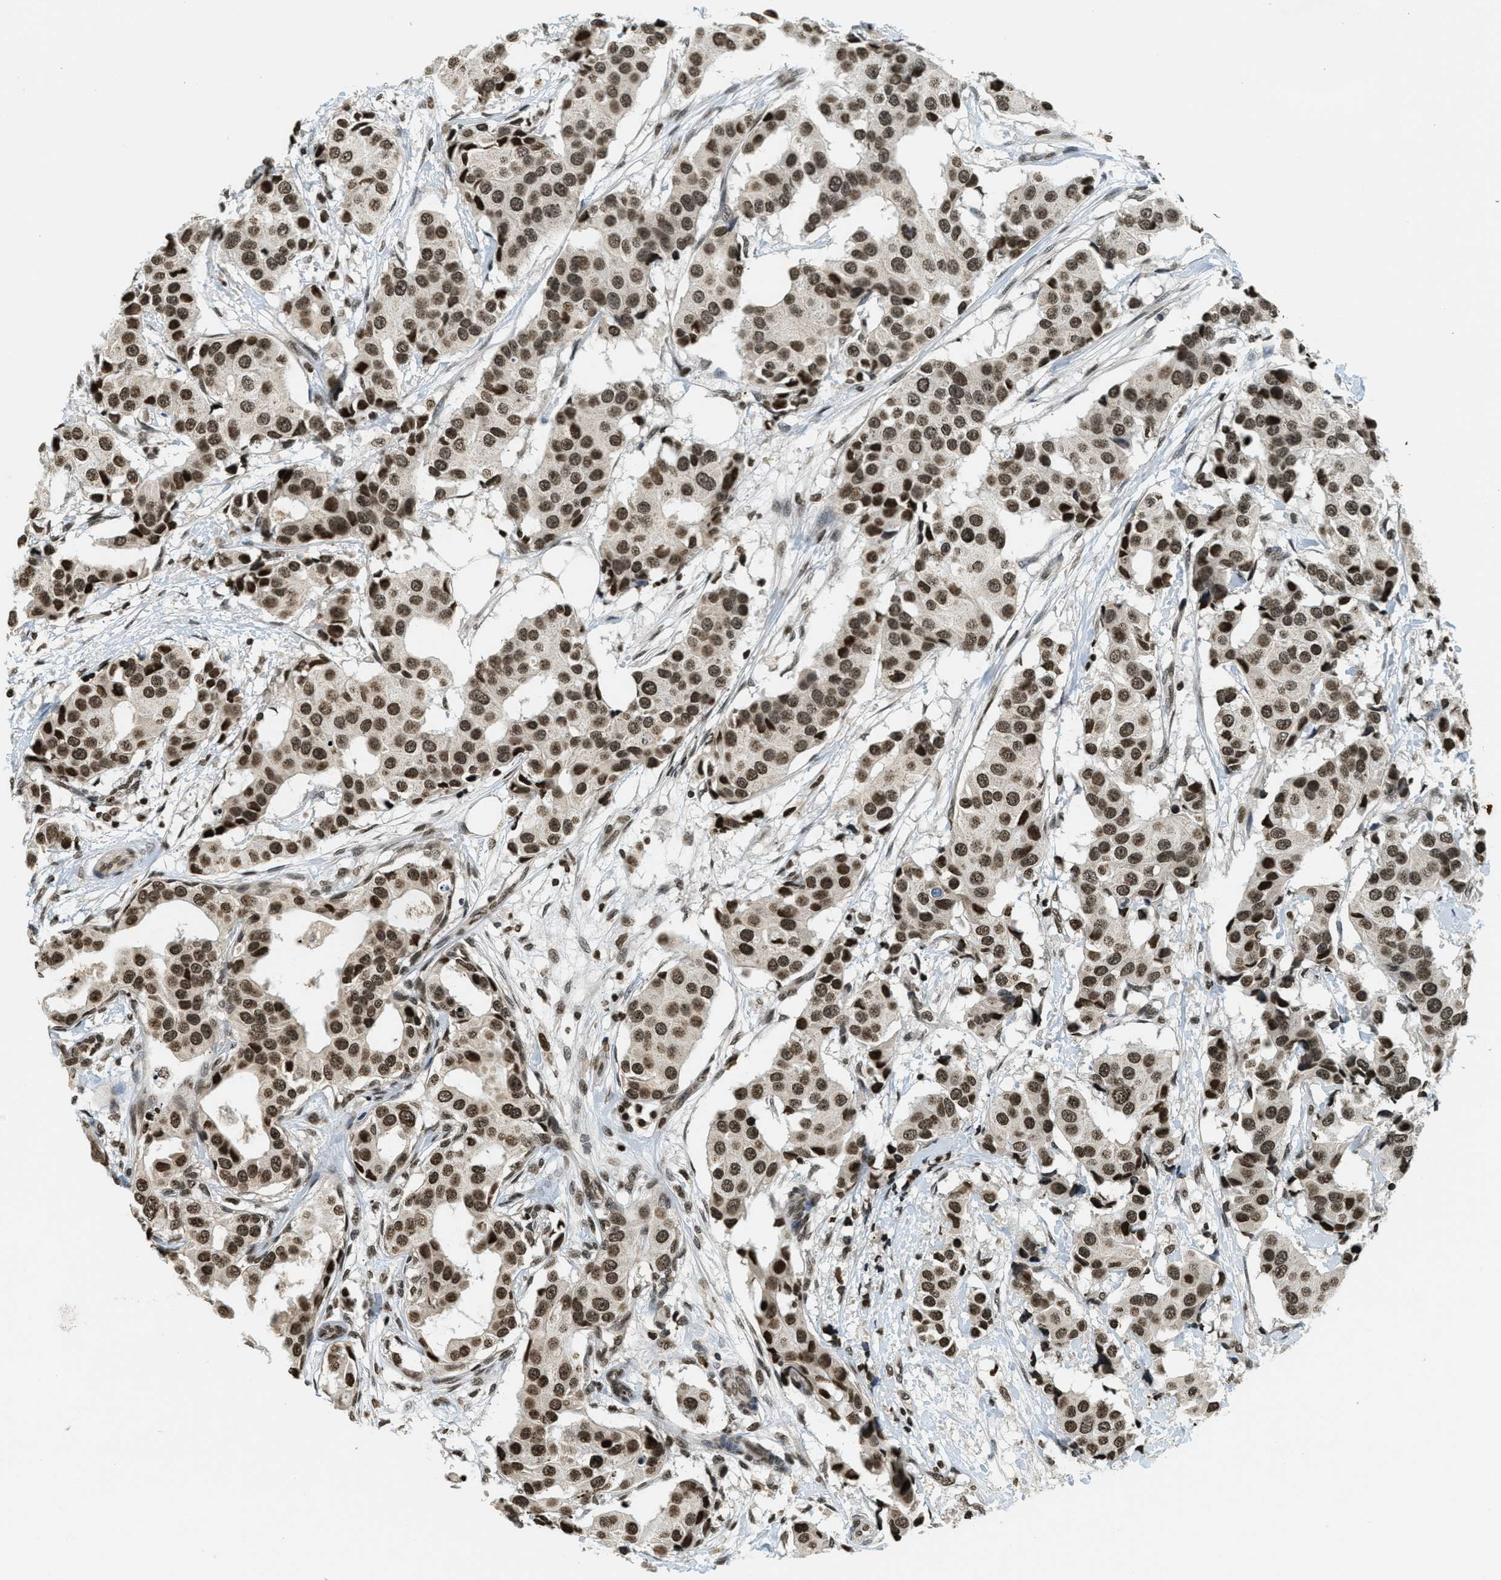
{"staining": {"intensity": "strong", "quantity": ">75%", "location": "nuclear"}, "tissue": "breast cancer", "cell_type": "Tumor cells", "image_type": "cancer", "snomed": [{"axis": "morphology", "description": "Normal tissue, NOS"}, {"axis": "morphology", "description": "Duct carcinoma"}, {"axis": "topography", "description": "Breast"}], "caption": "Immunohistochemical staining of breast infiltrating ductal carcinoma demonstrates high levels of strong nuclear expression in approximately >75% of tumor cells.", "gene": "LDB2", "patient": {"sex": "female", "age": 39}}